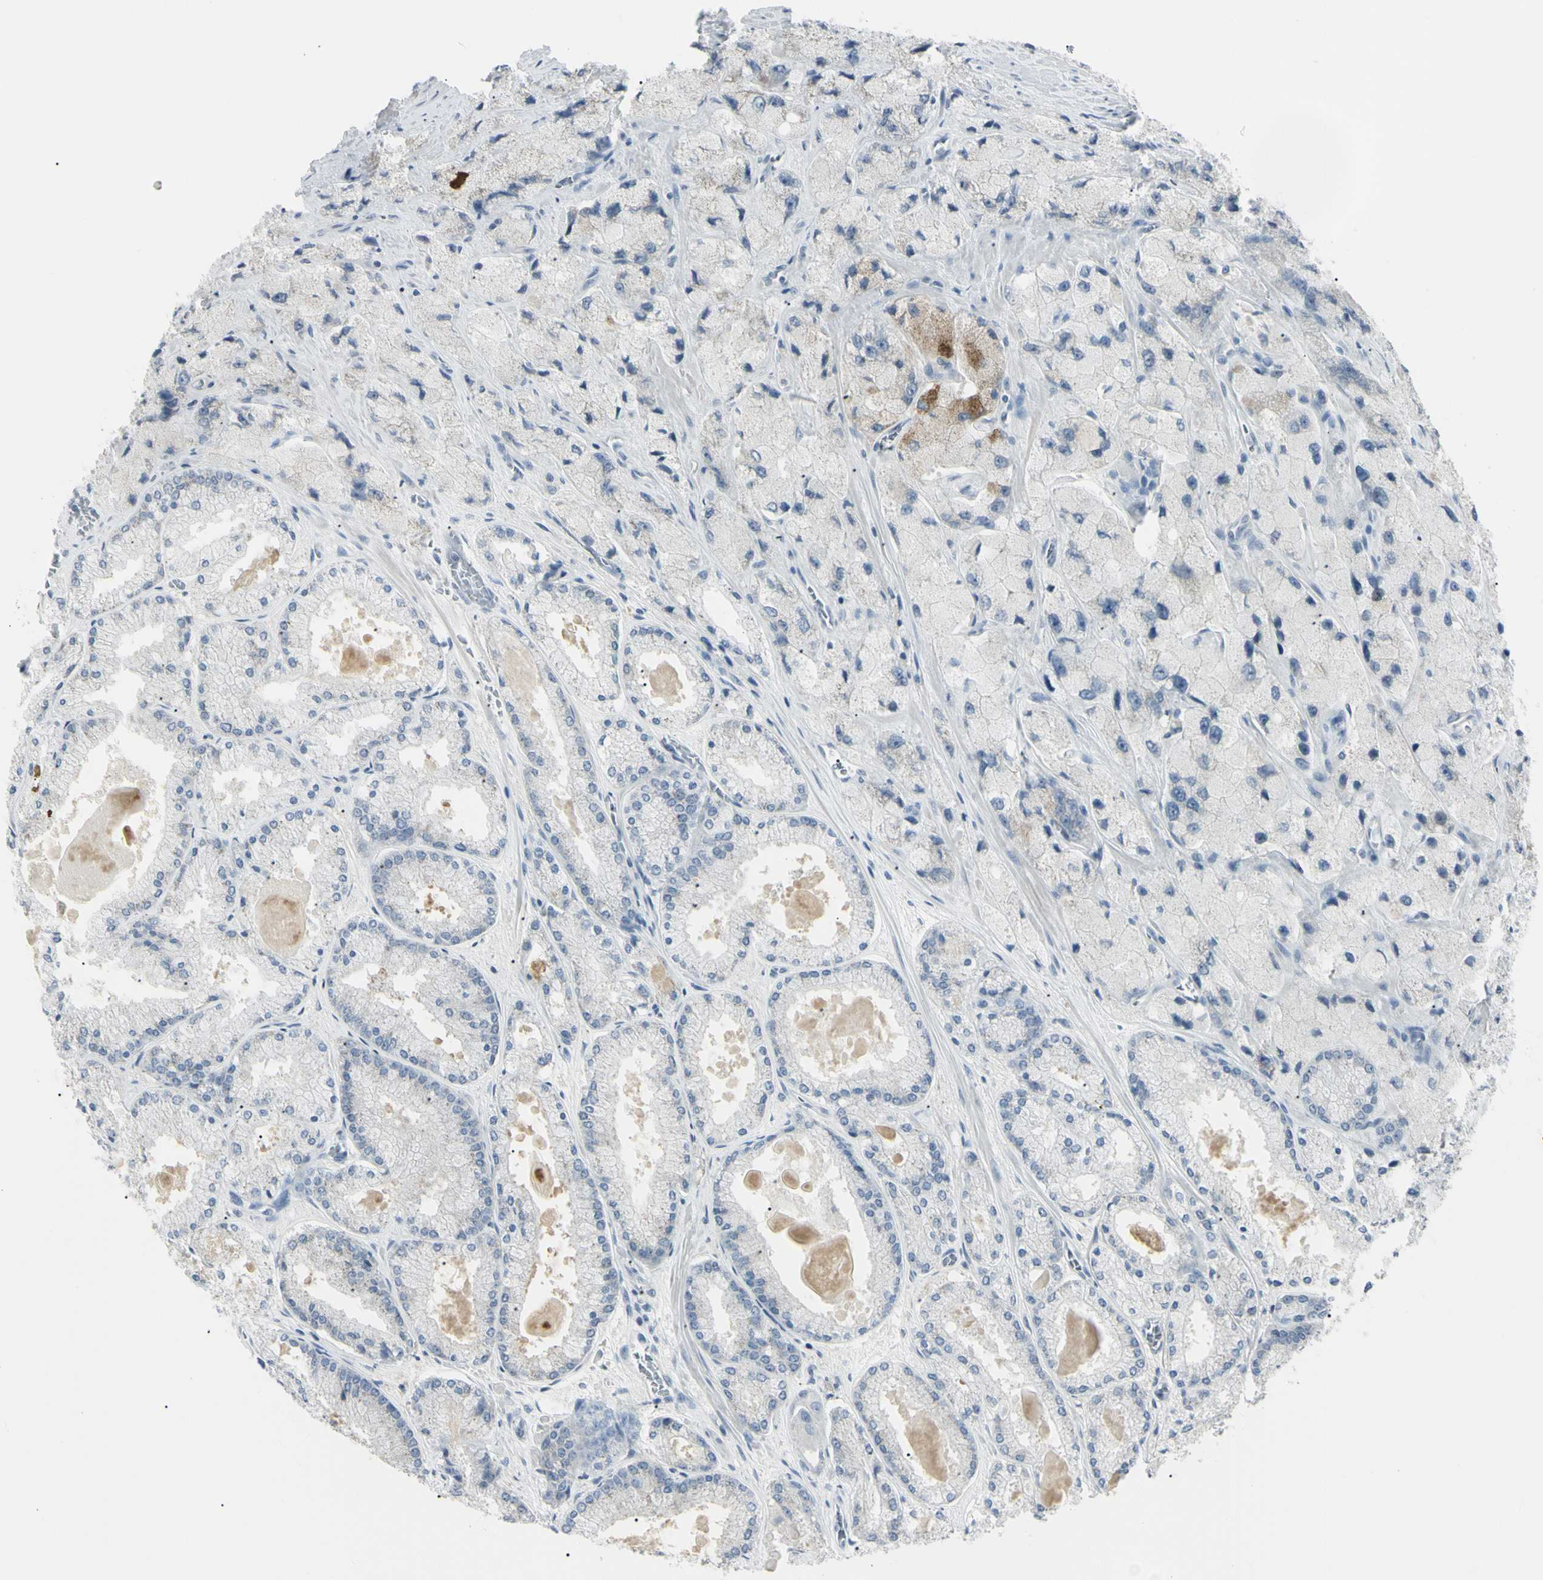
{"staining": {"intensity": "negative", "quantity": "none", "location": "none"}, "tissue": "prostate cancer", "cell_type": "Tumor cells", "image_type": "cancer", "snomed": [{"axis": "morphology", "description": "Adenocarcinoma, High grade"}, {"axis": "topography", "description": "Prostate"}], "caption": "Immunohistochemical staining of human prostate cancer shows no significant positivity in tumor cells. (DAB immunohistochemistry (IHC), high magnification).", "gene": "PIP", "patient": {"sex": "male", "age": 58}}